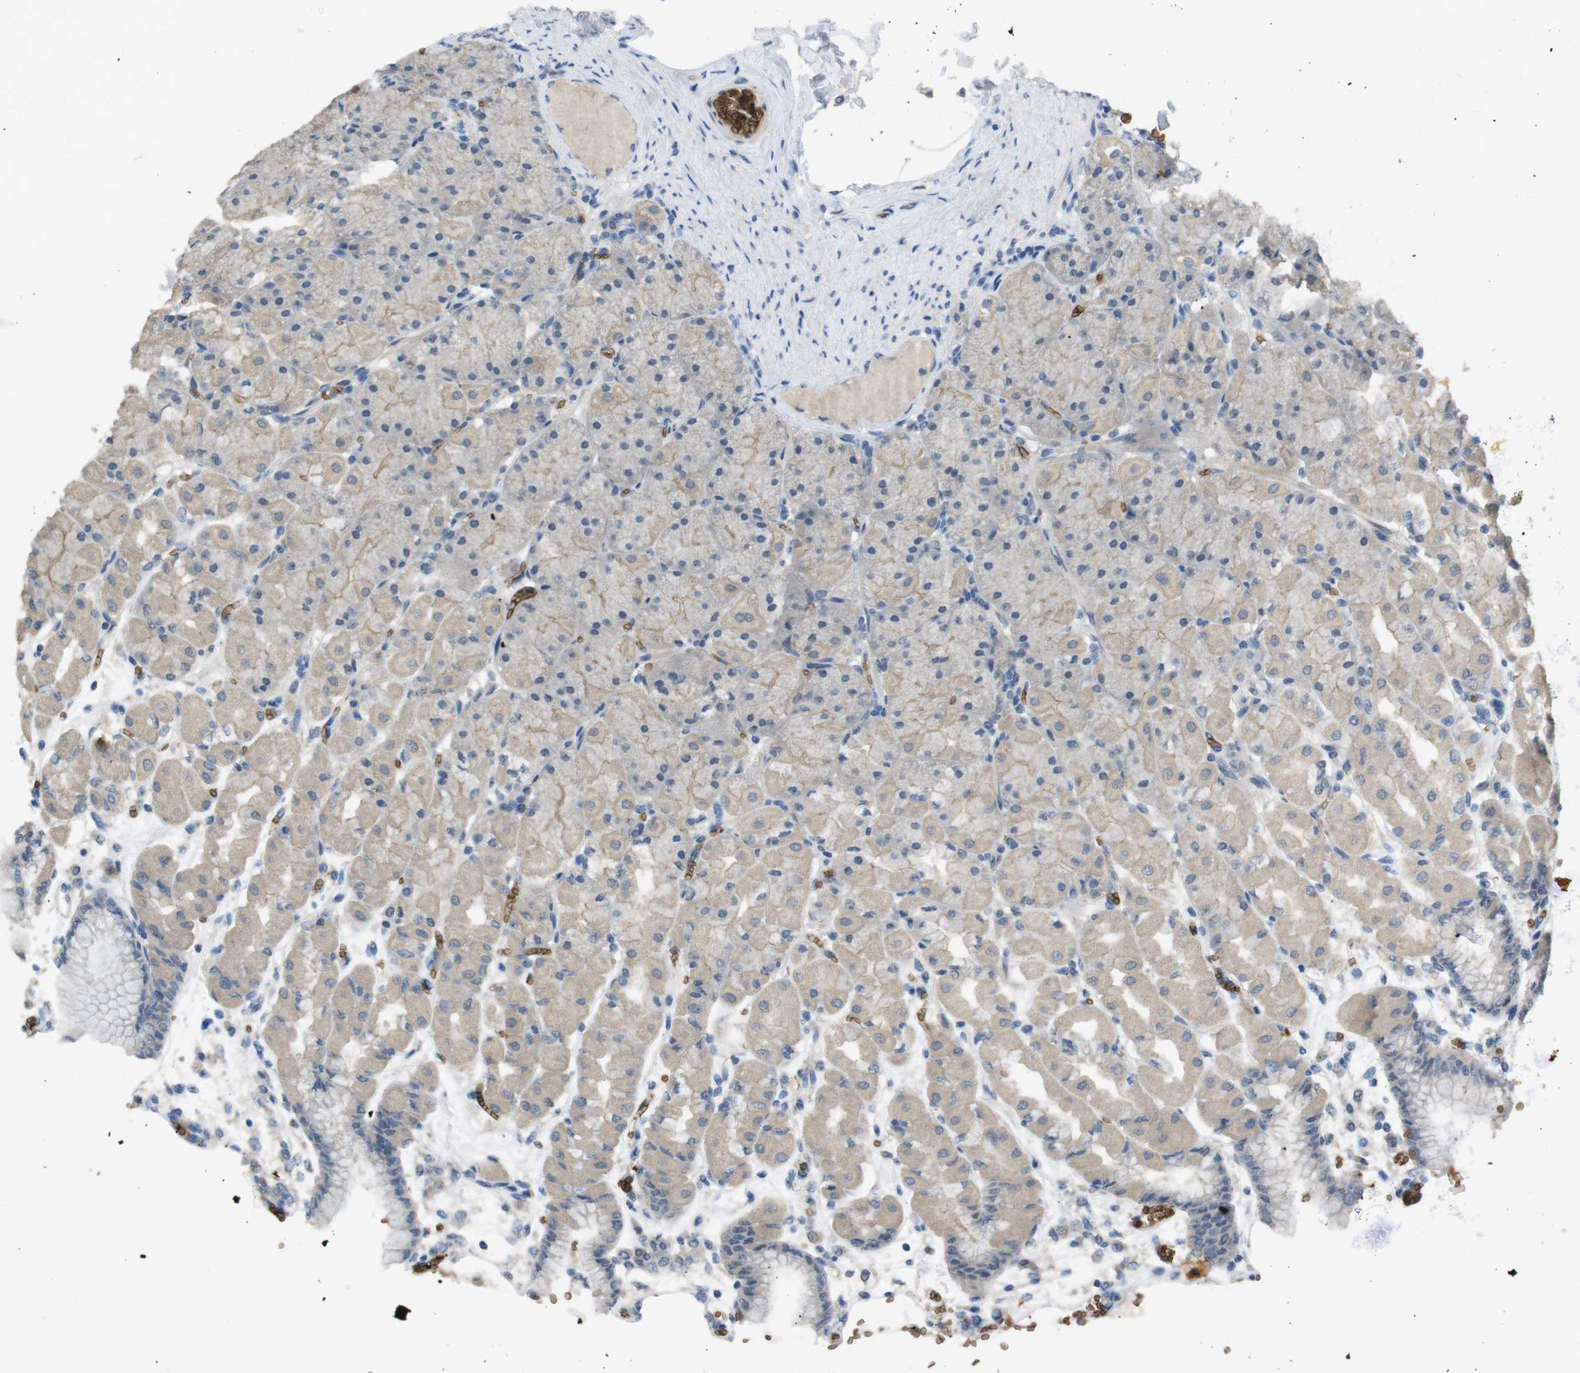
{"staining": {"intensity": "weak", "quantity": ">75%", "location": "cytoplasmic/membranous"}, "tissue": "stomach", "cell_type": "Glandular cells", "image_type": "normal", "snomed": [{"axis": "morphology", "description": "Normal tissue, NOS"}, {"axis": "topography", "description": "Stomach, upper"}], "caption": "Stomach stained for a protein reveals weak cytoplasmic/membranous positivity in glandular cells. (DAB (3,3'-diaminobenzidine) IHC with brightfield microscopy, high magnification).", "gene": "GYPA", "patient": {"sex": "female", "age": 56}}